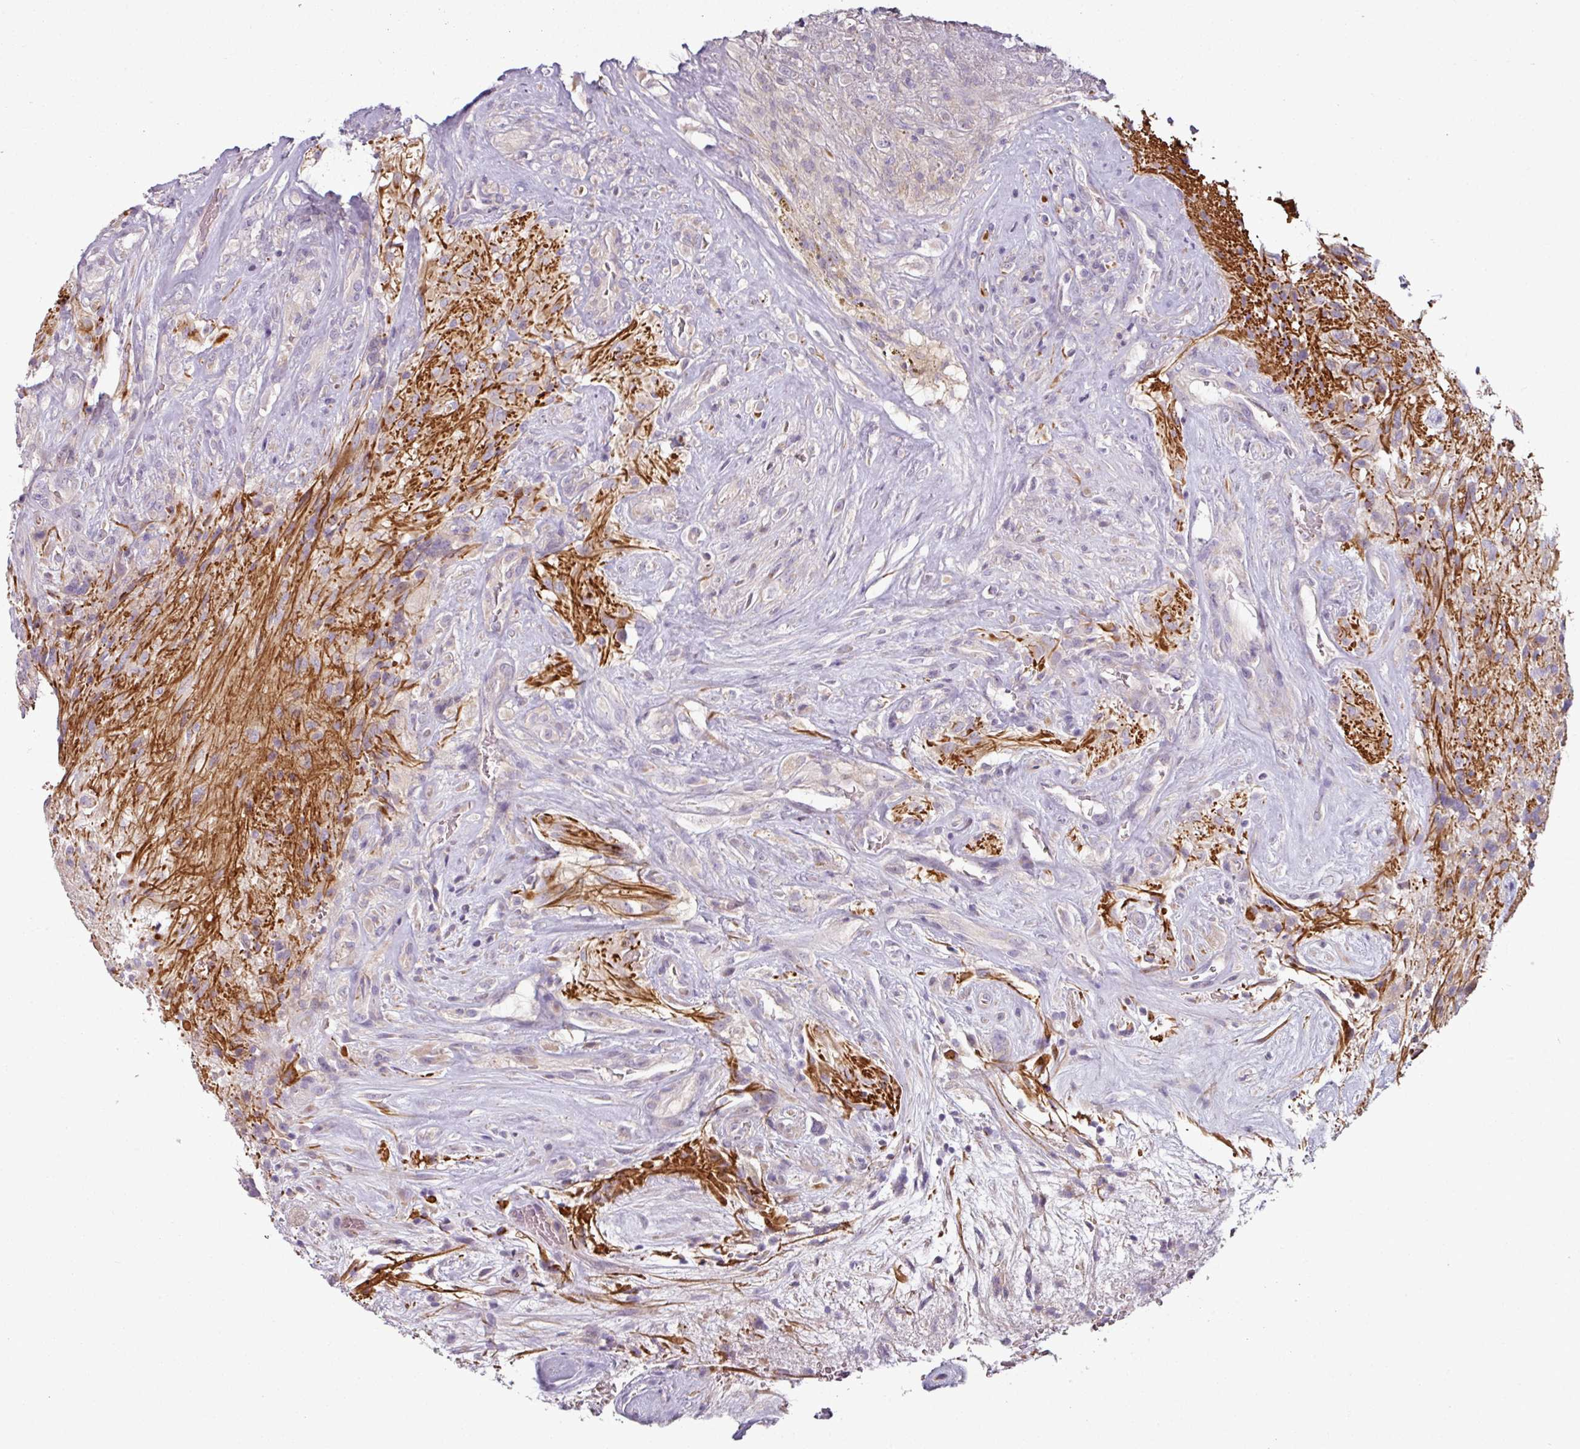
{"staining": {"intensity": "weak", "quantity": "<25%", "location": "cytoplasmic/membranous"}, "tissue": "glioma", "cell_type": "Tumor cells", "image_type": "cancer", "snomed": [{"axis": "morphology", "description": "Glioma, malignant, High grade"}, {"axis": "topography", "description": "Brain"}], "caption": "Human glioma stained for a protein using IHC demonstrates no positivity in tumor cells.", "gene": "MTMR14", "patient": {"sex": "male", "age": 56}}